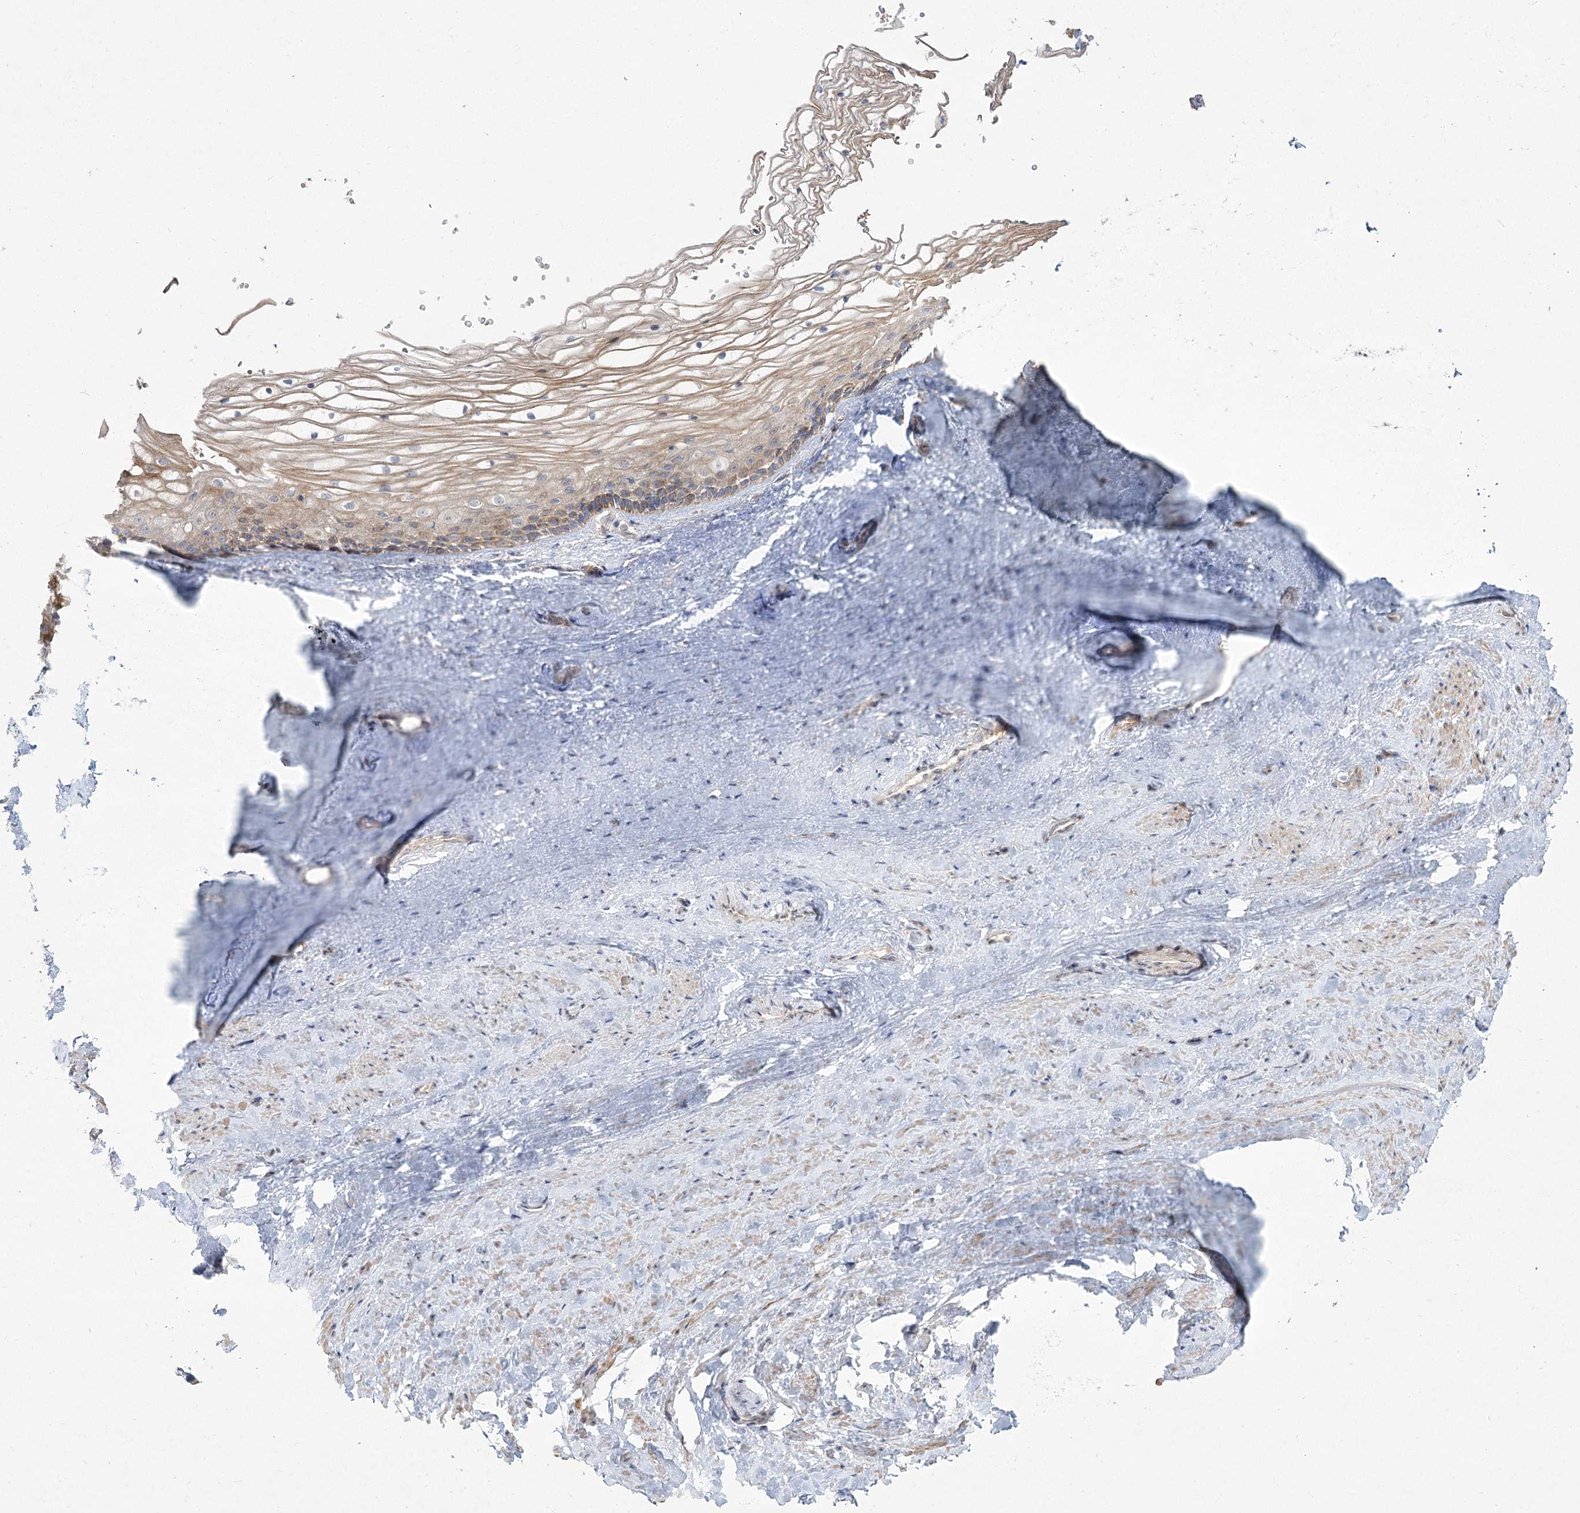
{"staining": {"intensity": "weak", "quantity": "25%-75%", "location": "cytoplasmic/membranous"}, "tissue": "vagina", "cell_type": "Squamous epithelial cells", "image_type": "normal", "snomed": [{"axis": "morphology", "description": "Normal tissue, NOS"}, {"axis": "topography", "description": "Vagina"}], "caption": "A low amount of weak cytoplasmic/membranous expression is appreciated in approximately 25%-75% of squamous epithelial cells in unremarkable vagina. (IHC, brightfield microscopy, high magnification).", "gene": "CAMTA1", "patient": {"sex": "female", "age": 46}}